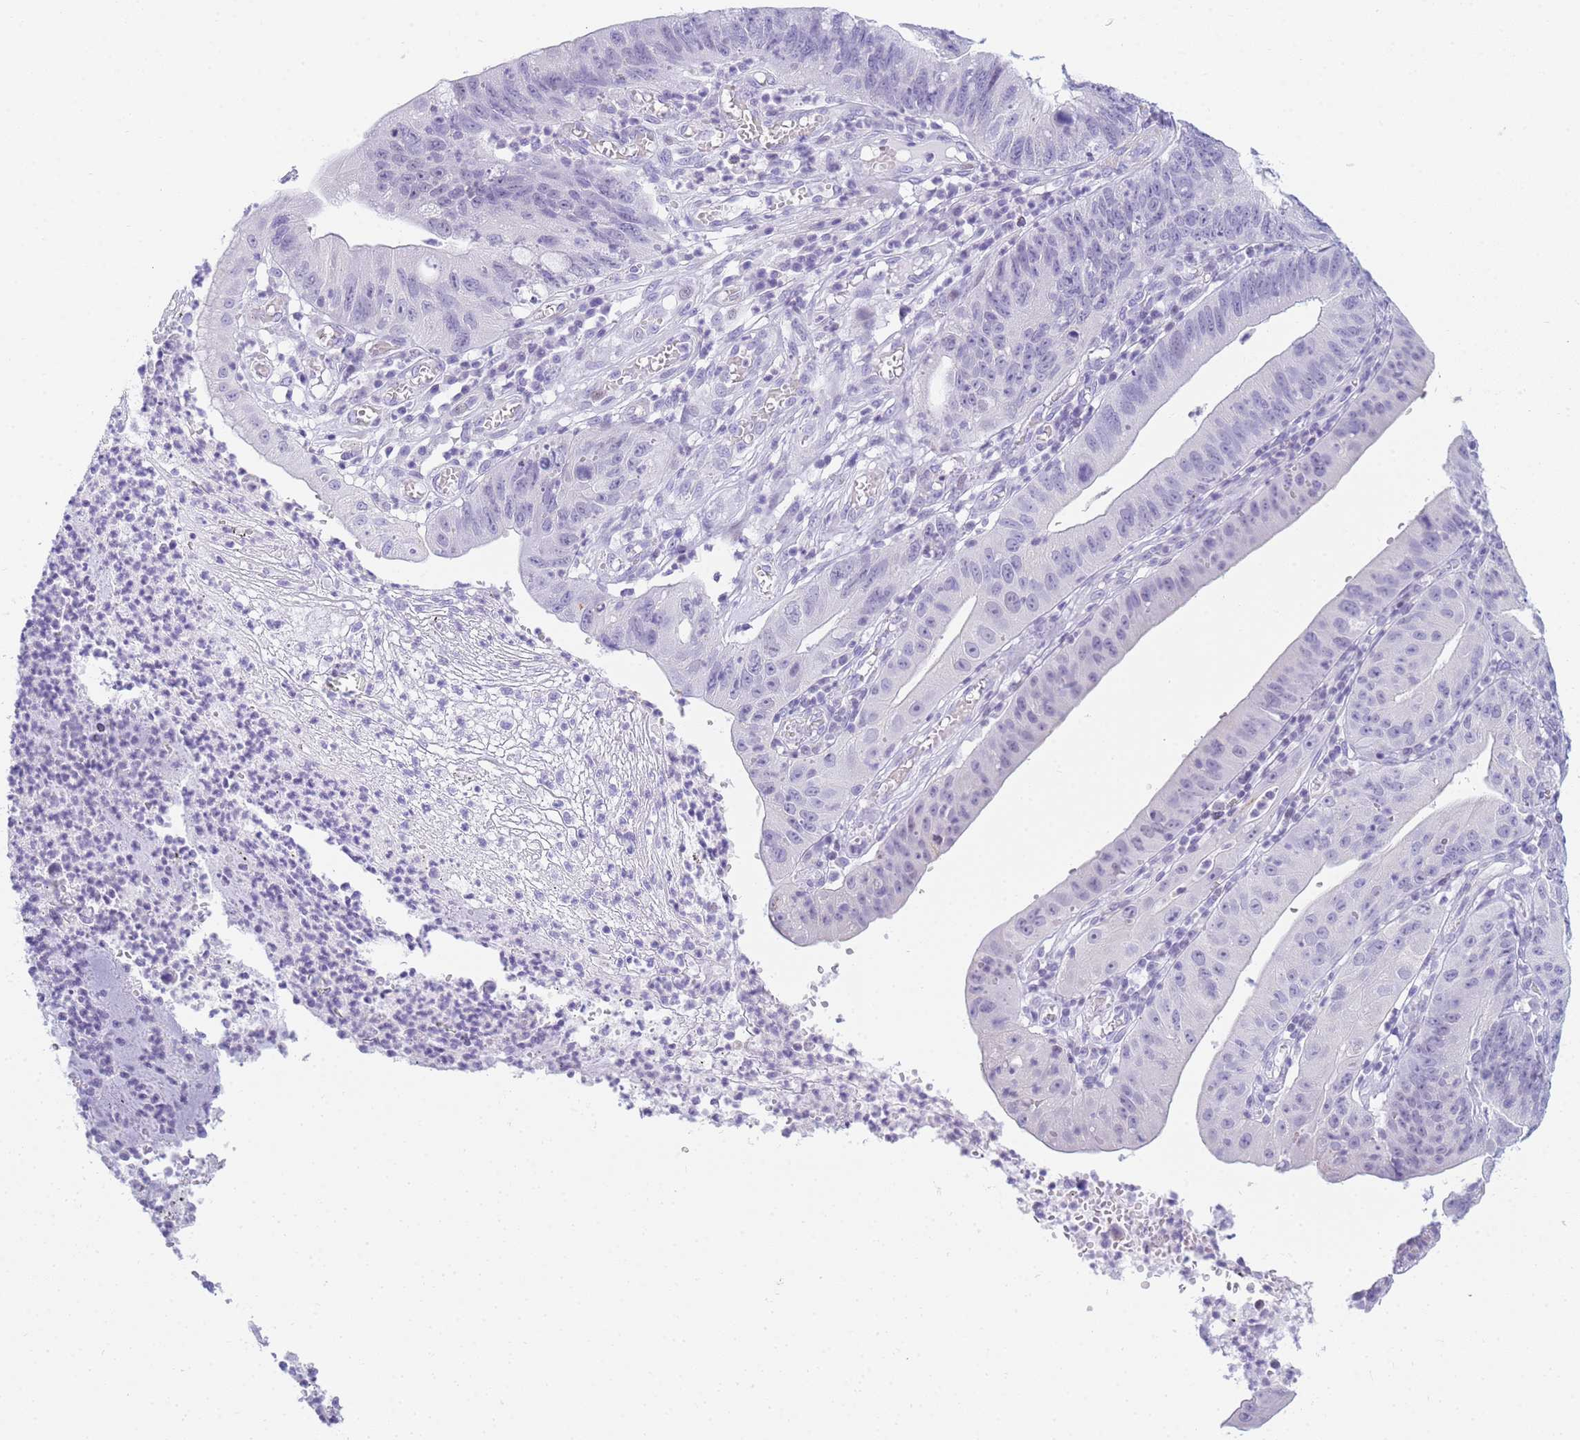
{"staining": {"intensity": "negative", "quantity": "none", "location": "none"}, "tissue": "stomach cancer", "cell_type": "Tumor cells", "image_type": "cancer", "snomed": [{"axis": "morphology", "description": "Adenocarcinoma, NOS"}, {"axis": "topography", "description": "Stomach"}], "caption": "An immunohistochemistry image of stomach cancer is shown. There is no staining in tumor cells of stomach cancer.", "gene": "SNX20", "patient": {"sex": "male", "age": 59}}